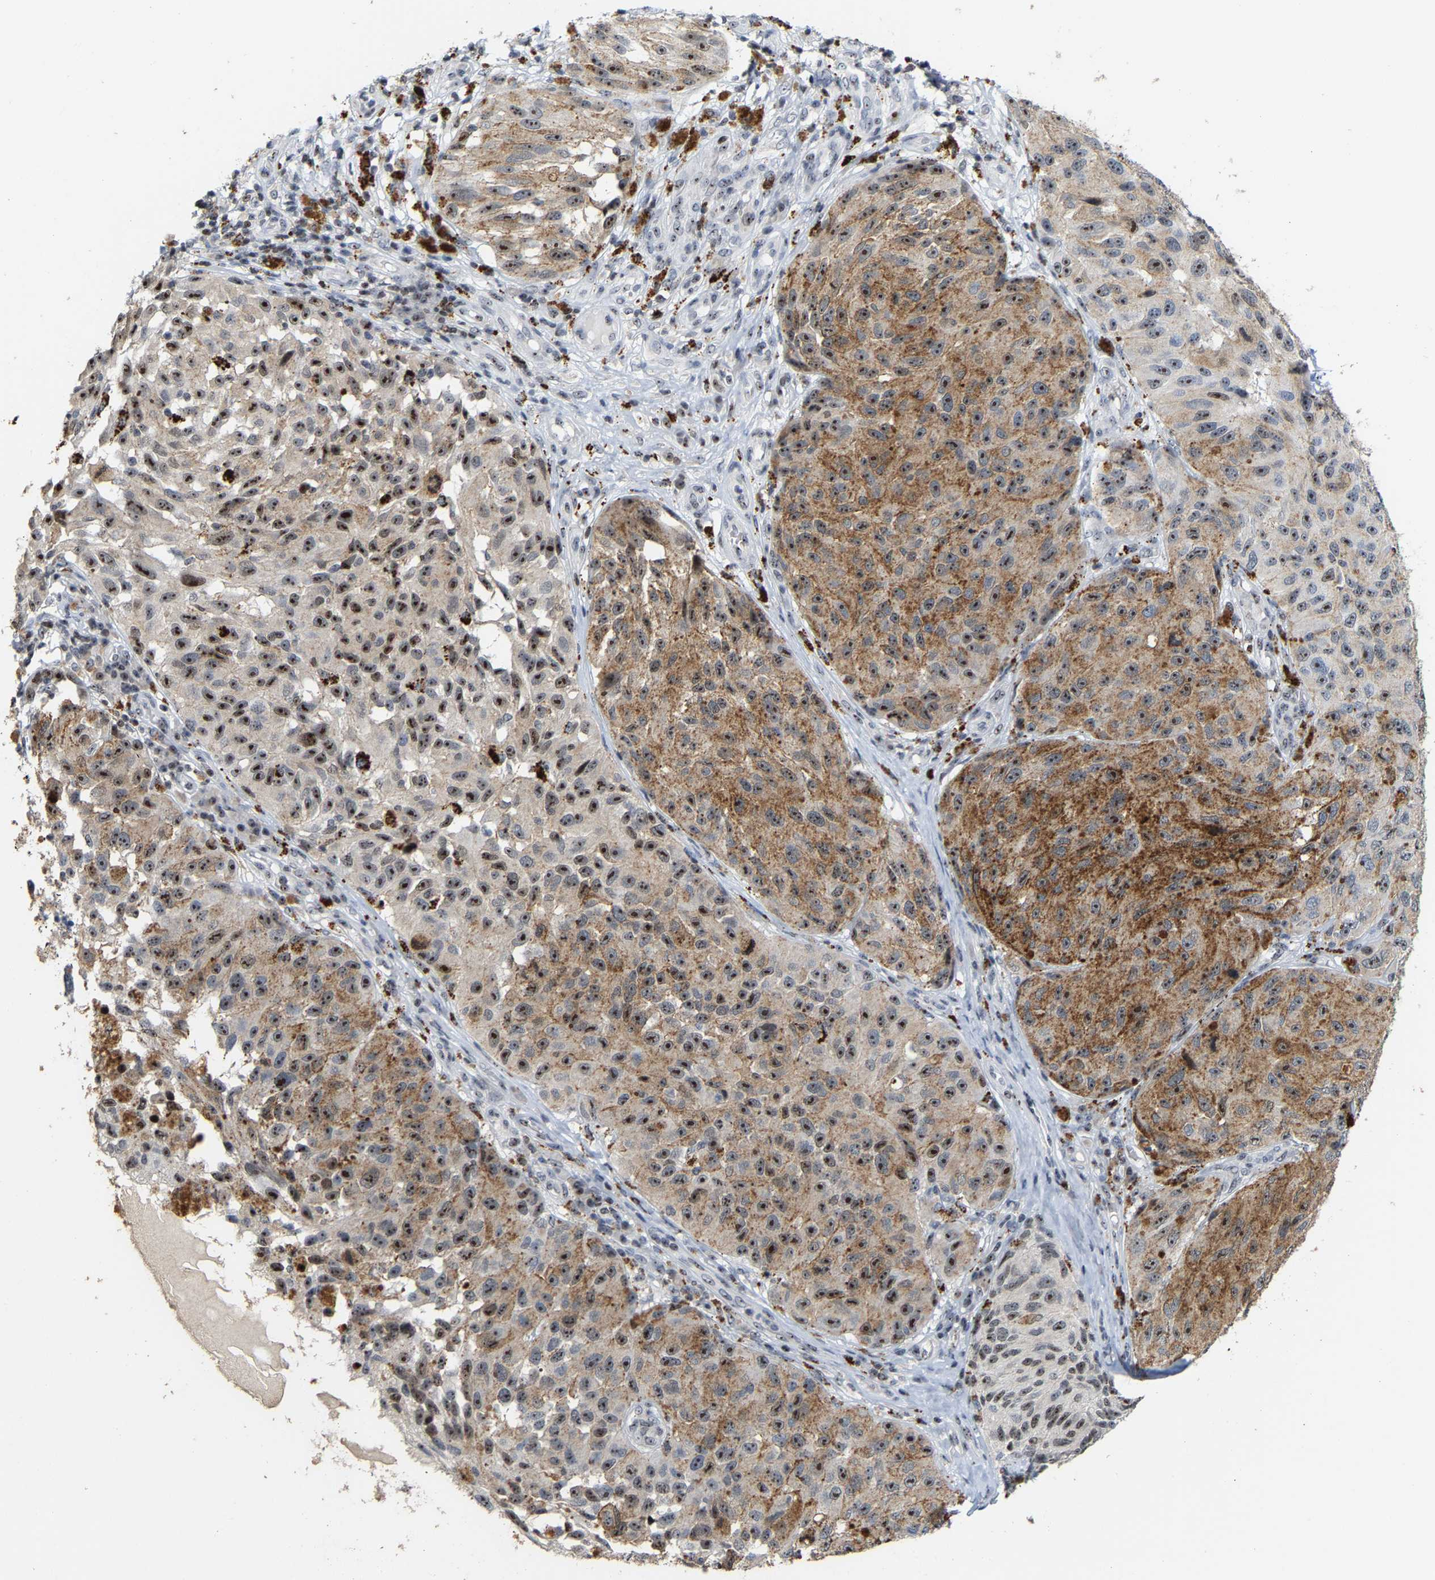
{"staining": {"intensity": "strong", "quantity": ">75%", "location": "cytoplasmic/membranous,nuclear"}, "tissue": "melanoma", "cell_type": "Tumor cells", "image_type": "cancer", "snomed": [{"axis": "morphology", "description": "Malignant melanoma, NOS"}, {"axis": "topography", "description": "Skin"}], "caption": "About >75% of tumor cells in human malignant melanoma exhibit strong cytoplasmic/membranous and nuclear protein staining as visualized by brown immunohistochemical staining.", "gene": "NOP58", "patient": {"sex": "female", "age": 73}}